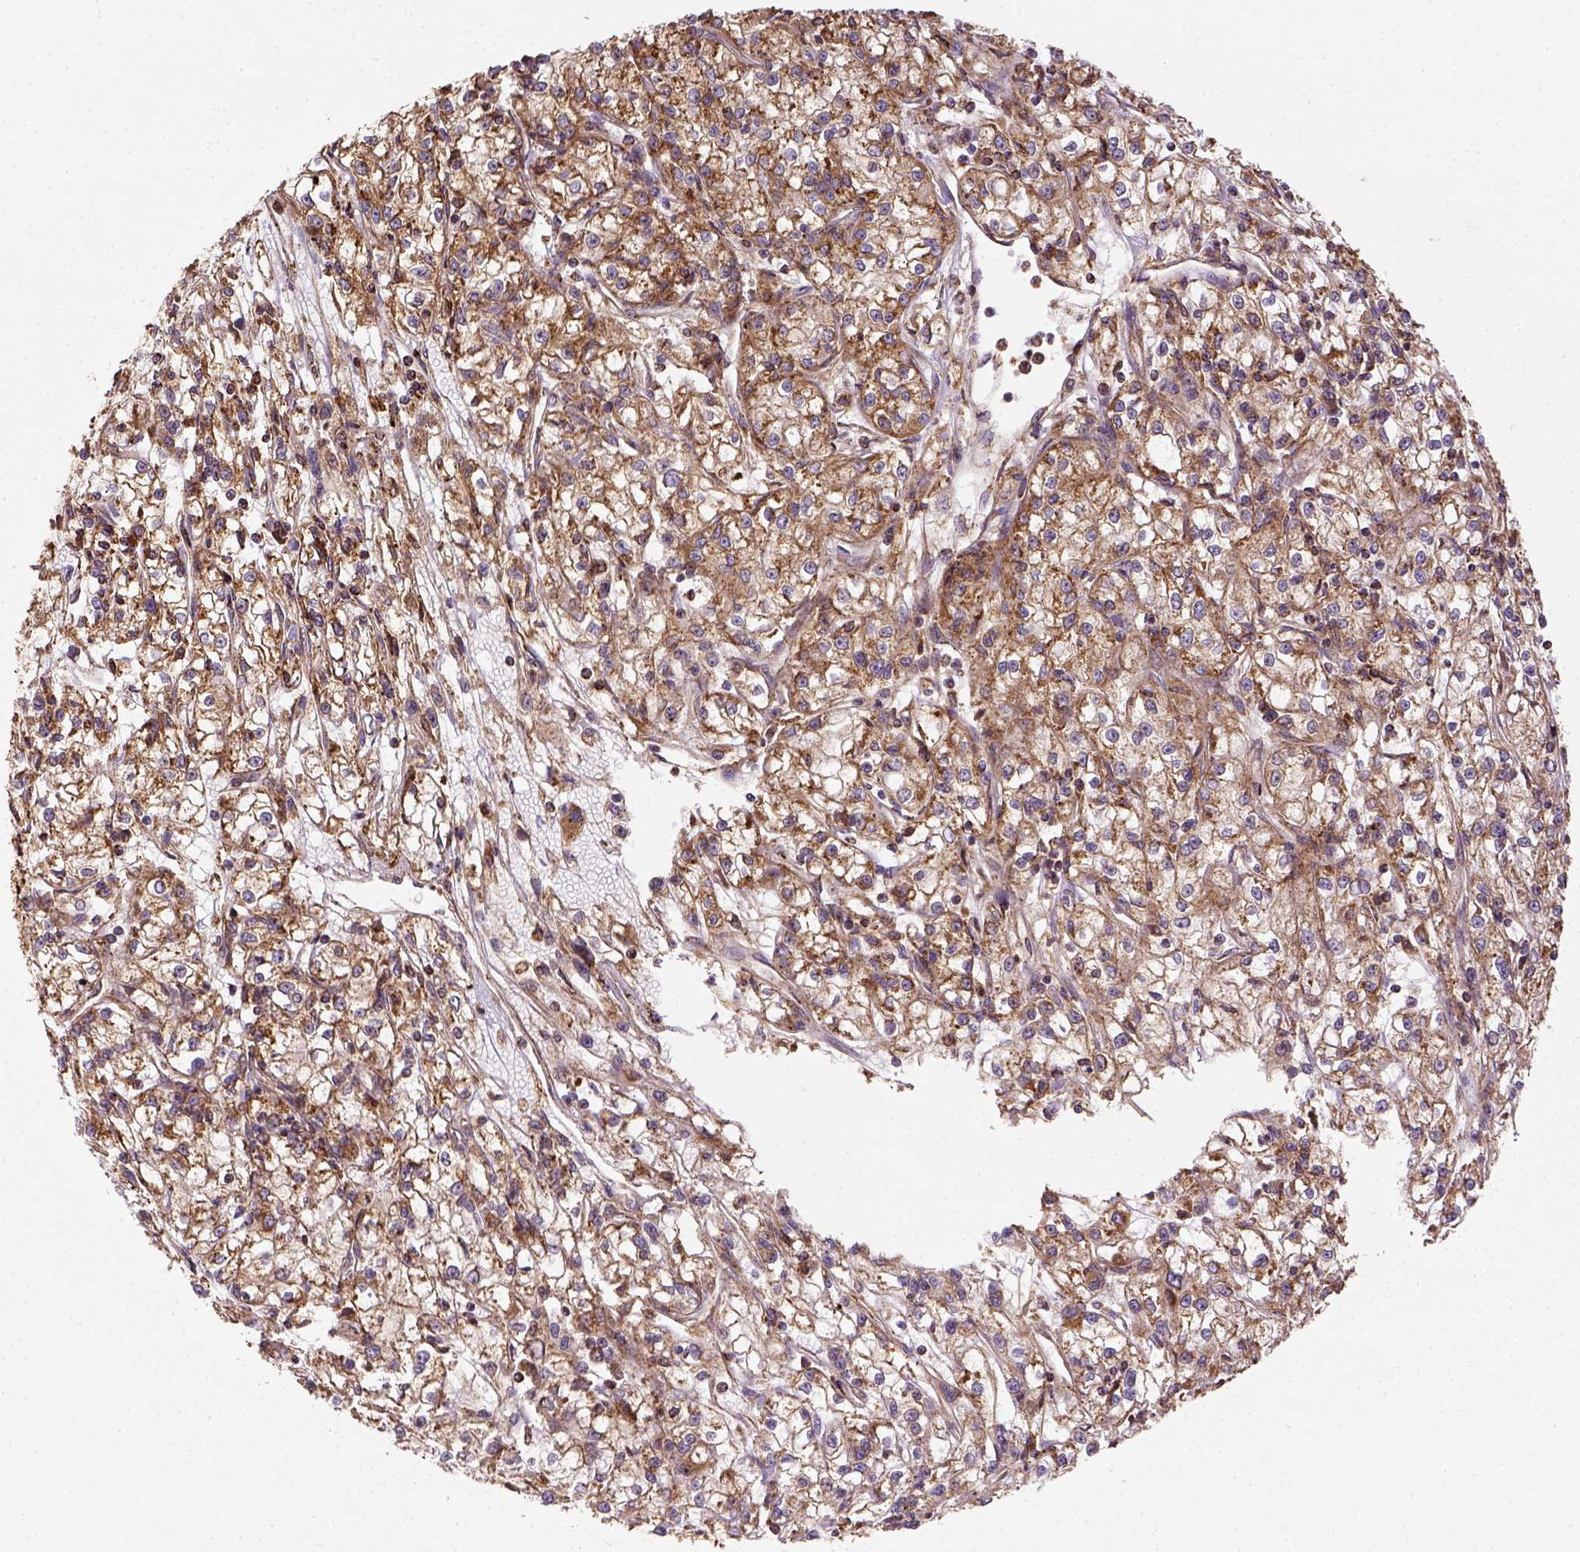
{"staining": {"intensity": "moderate", "quantity": ">75%", "location": "cytoplasmic/membranous"}, "tissue": "renal cancer", "cell_type": "Tumor cells", "image_type": "cancer", "snomed": [{"axis": "morphology", "description": "Adenocarcinoma, NOS"}, {"axis": "topography", "description": "Kidney"}], "caption": "DAB (3,3'-diaminobenzidine) immunohistochemical staining of human renal cancer (adenocarcinoma) shows moderate cytoplasmic/membranous protein positivity in approximately >75% of tumor cells.", "gene": "MAPK8IP3", "patient": {"sex": "female", "age": 59}}